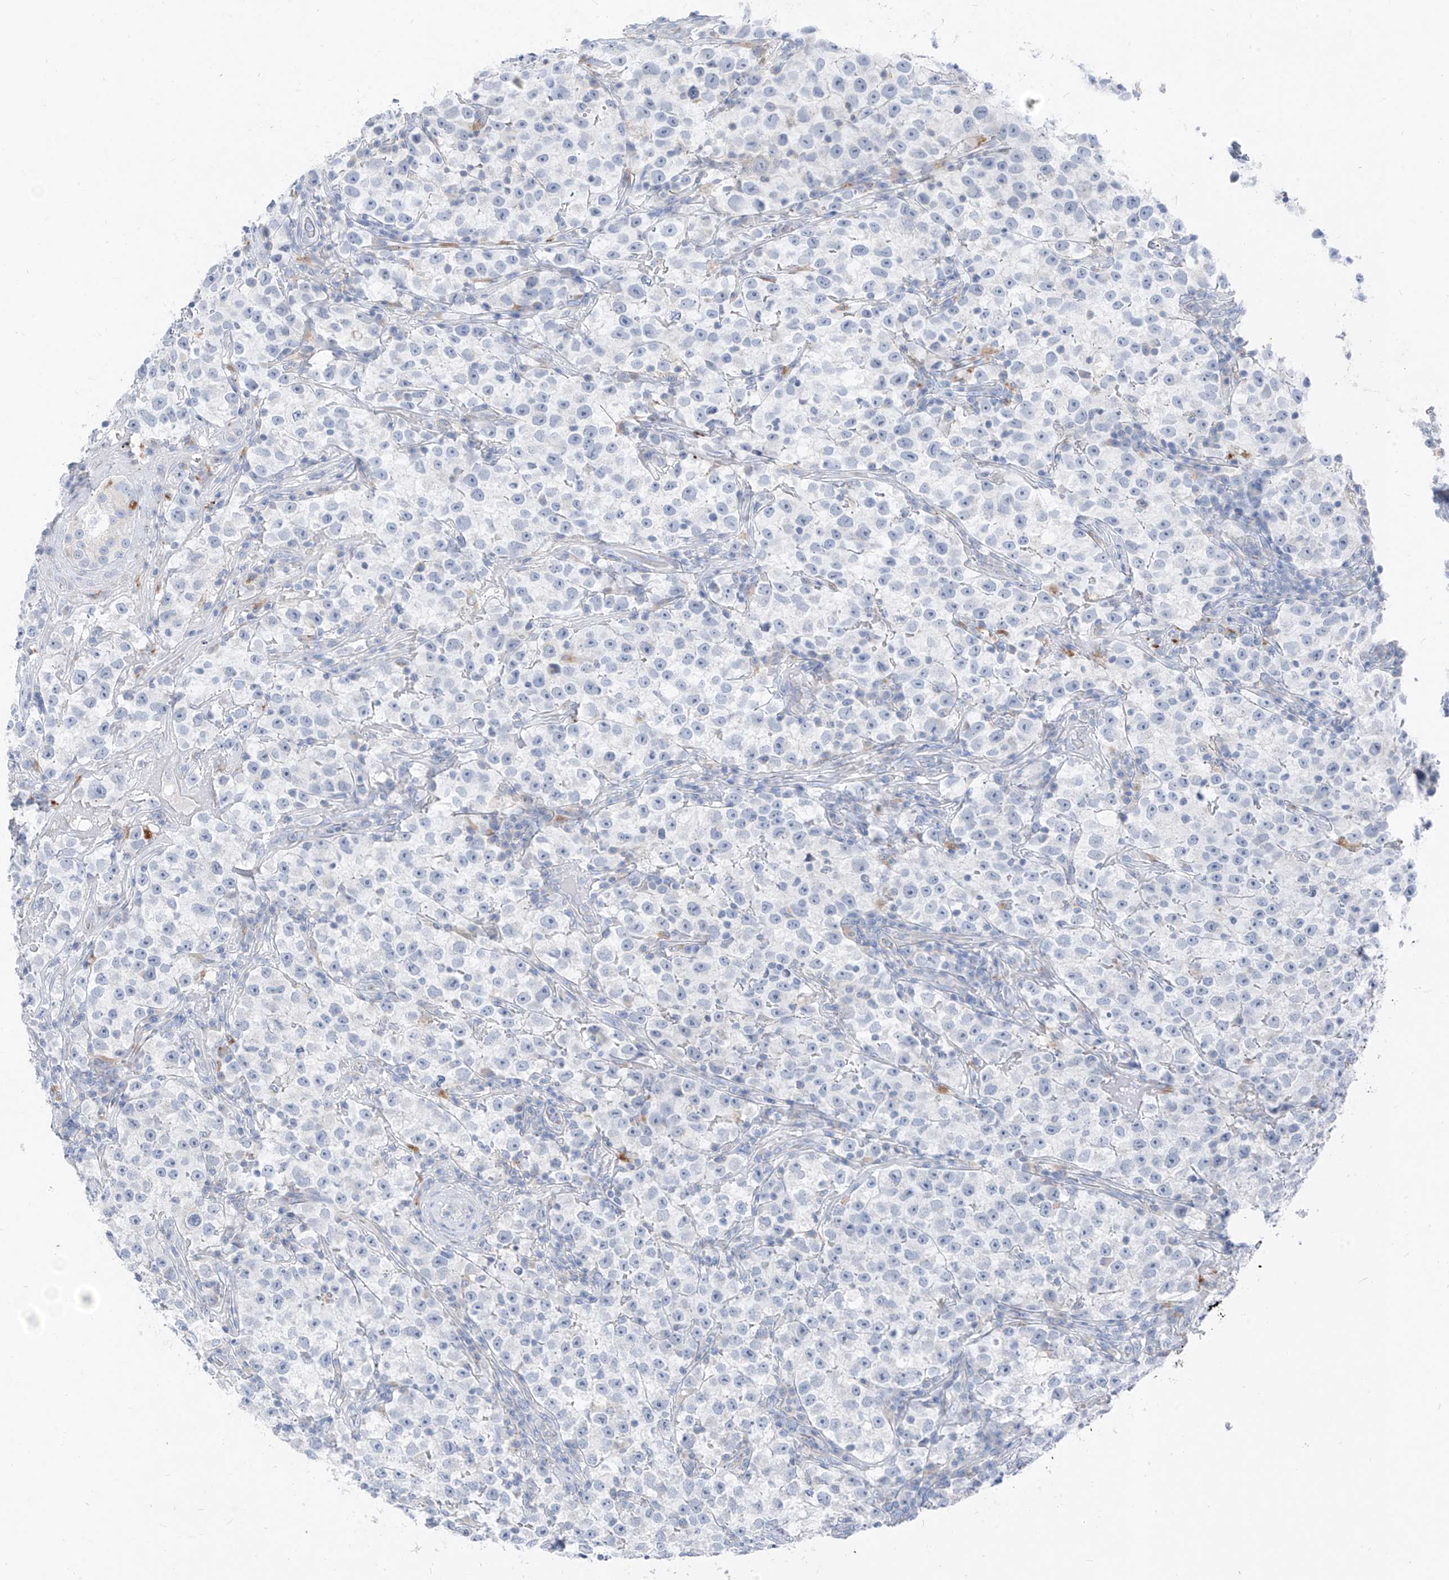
{"staining": {"intensity": "negative", "quantity": "none", "location": "none"}, "tissue": "testis cancer", "cell_type": "Tumor cells", "image_type": "cancer", "snomed": [{"axis": "morphology", "description": "Seminoma, NOS"}, {"axis": "topography", "description": "Testis"}], "caption": "Protein analysis of testis seminoma reveals no significant positivity in tumor cells.", "gene": "GPR137C", "patient": {"sex": "male", "age": 22}}